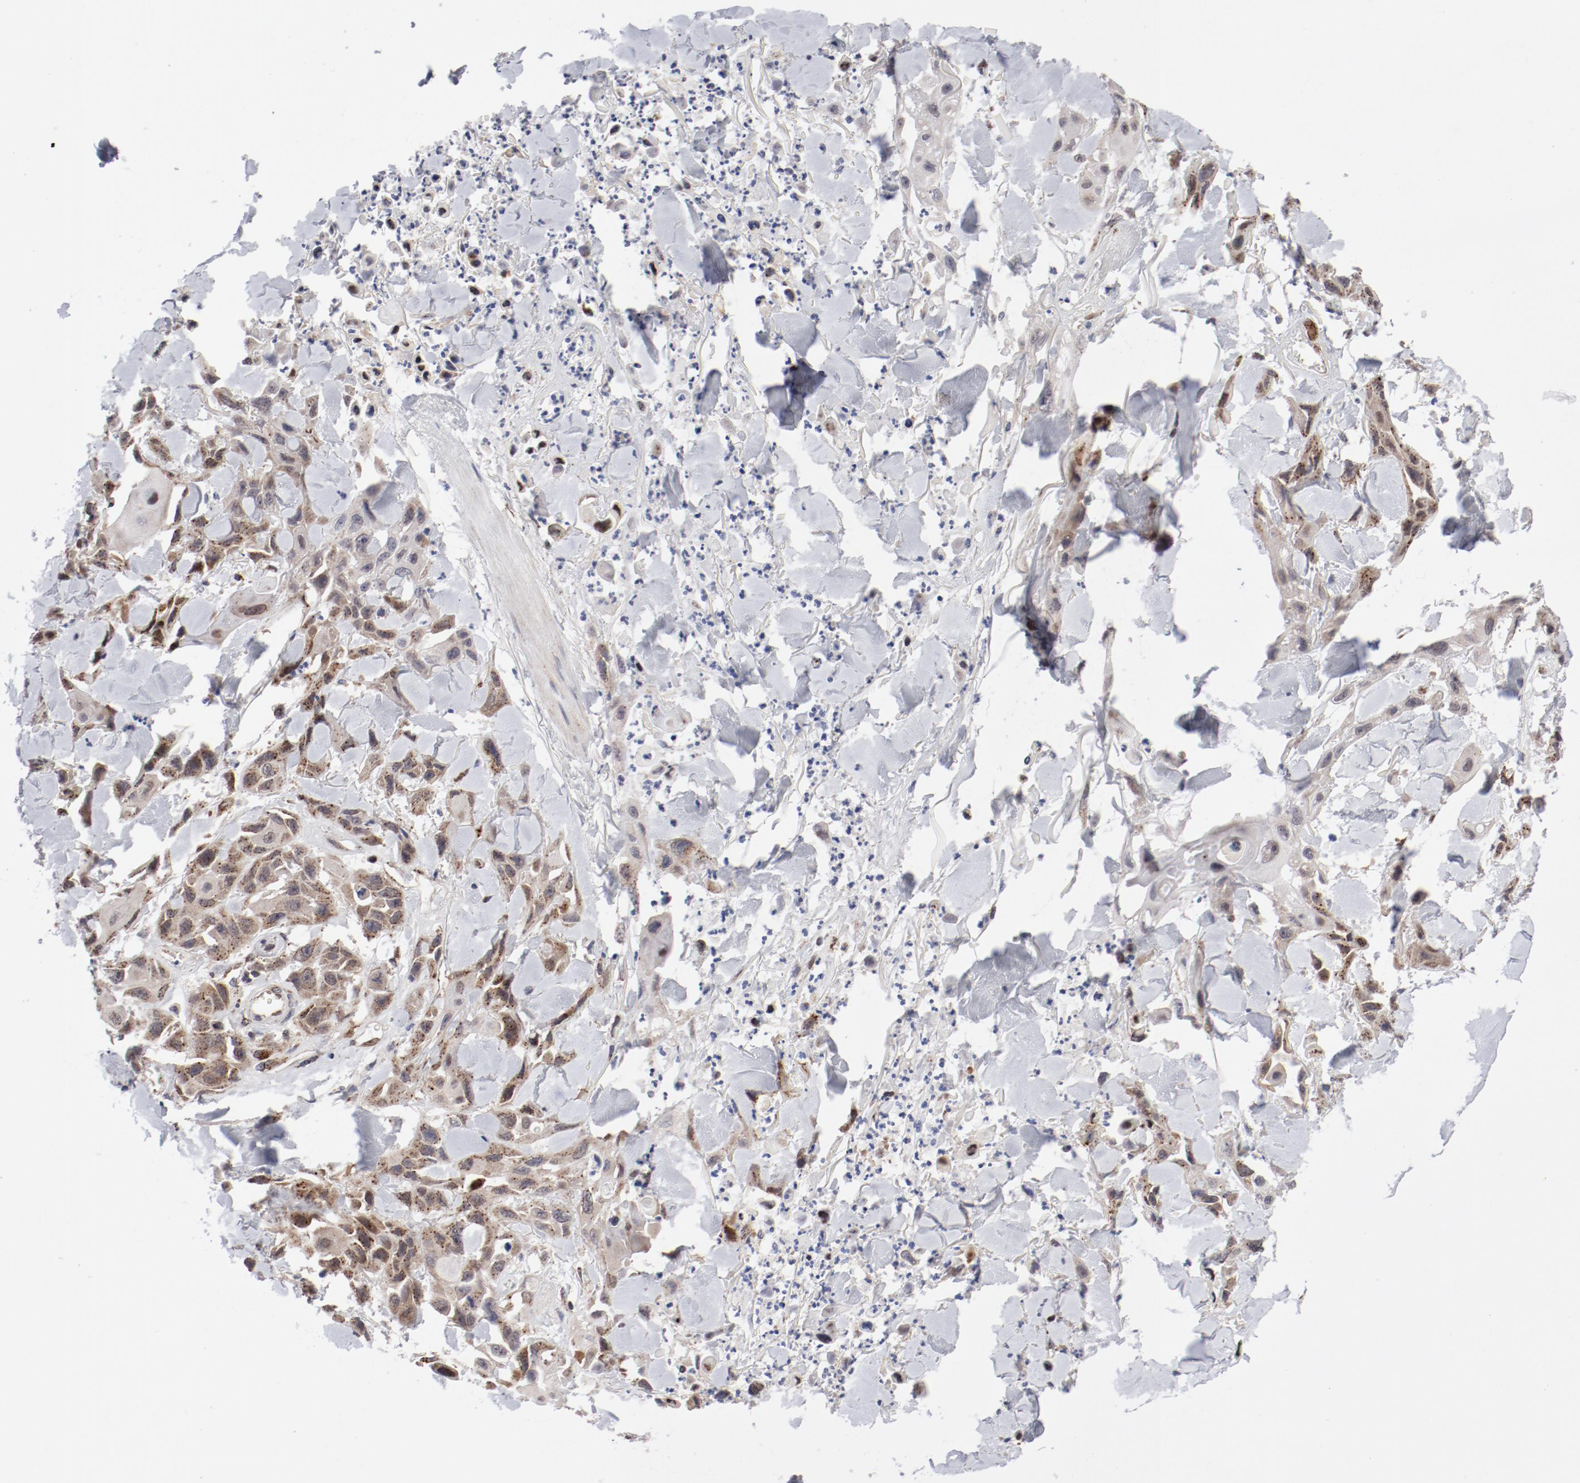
{"staining": {"intensity": "weak", "quantity": ">75%", "location": "cytoplasmic/membranous"}, "tissue": "skin cancer", "cell_type": "Tumor cells", "image_type": "cancer", "snomed": [{"axis": "morphology", "description": "Squamous cell carcinoma, NOS"}, {"axis": "topography", "description": "Skin"}, {"axis": "topography", "description": "Anal"}], "caption": "A photomicrograph of squamous cell carcinoma (skin) stained for a protein demonstrates weak cytoplasmic/membranous brown staining in tumor cells.", "gene": "RPL12", "patient": {"sex": "female", "age": 55}}